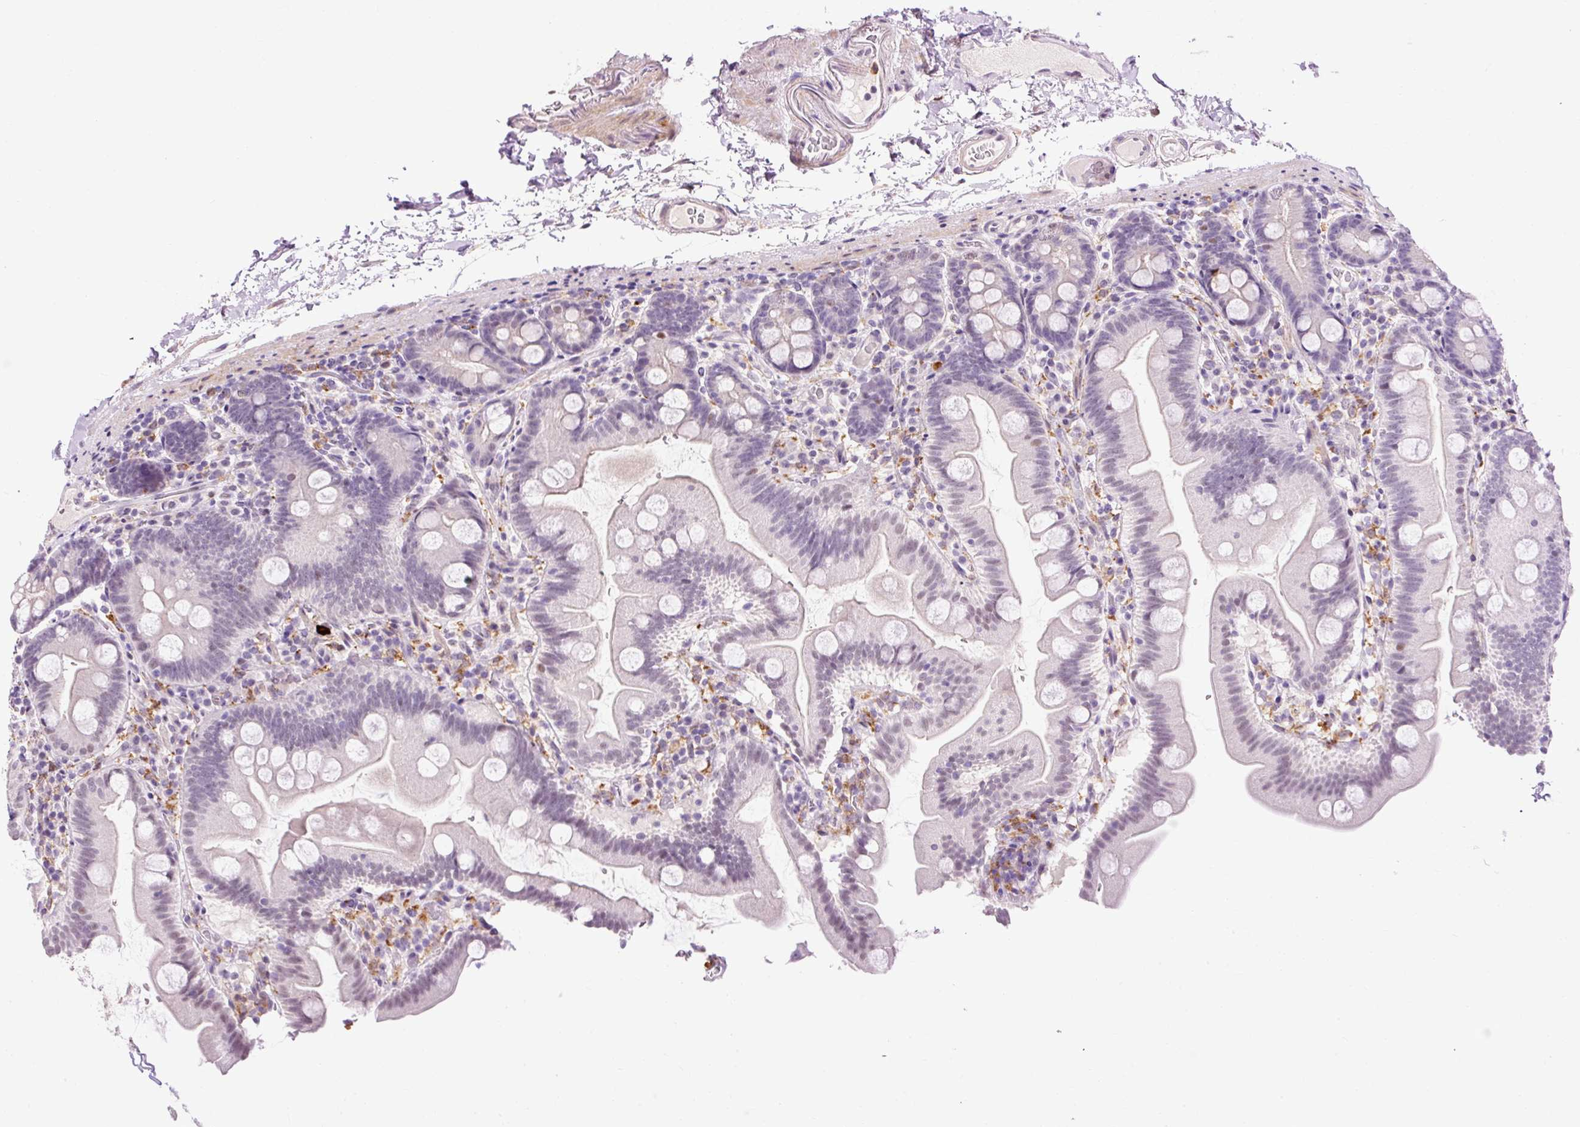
{"staining": {"intensity": "weak", "quantity": "<25%", "location": "nuclear"}, "tissue": "small intestine", "cell_type": "Glandular cells", "image_type": "normal", "snomed": [{"axis": "morphology", "description": "Normal tissue, NOS"}, {"axis": "topography", "description": "Small intestine"}], "caption": "Small intestine was stained to show a protein in brown. There is no significant positivity in glandular cells. (Brightfield microscopy of DAB immunohistochemistry (IHC) at high magnification).", "gene": "LY86", "patient": {"sex": "female", "age": 68}}